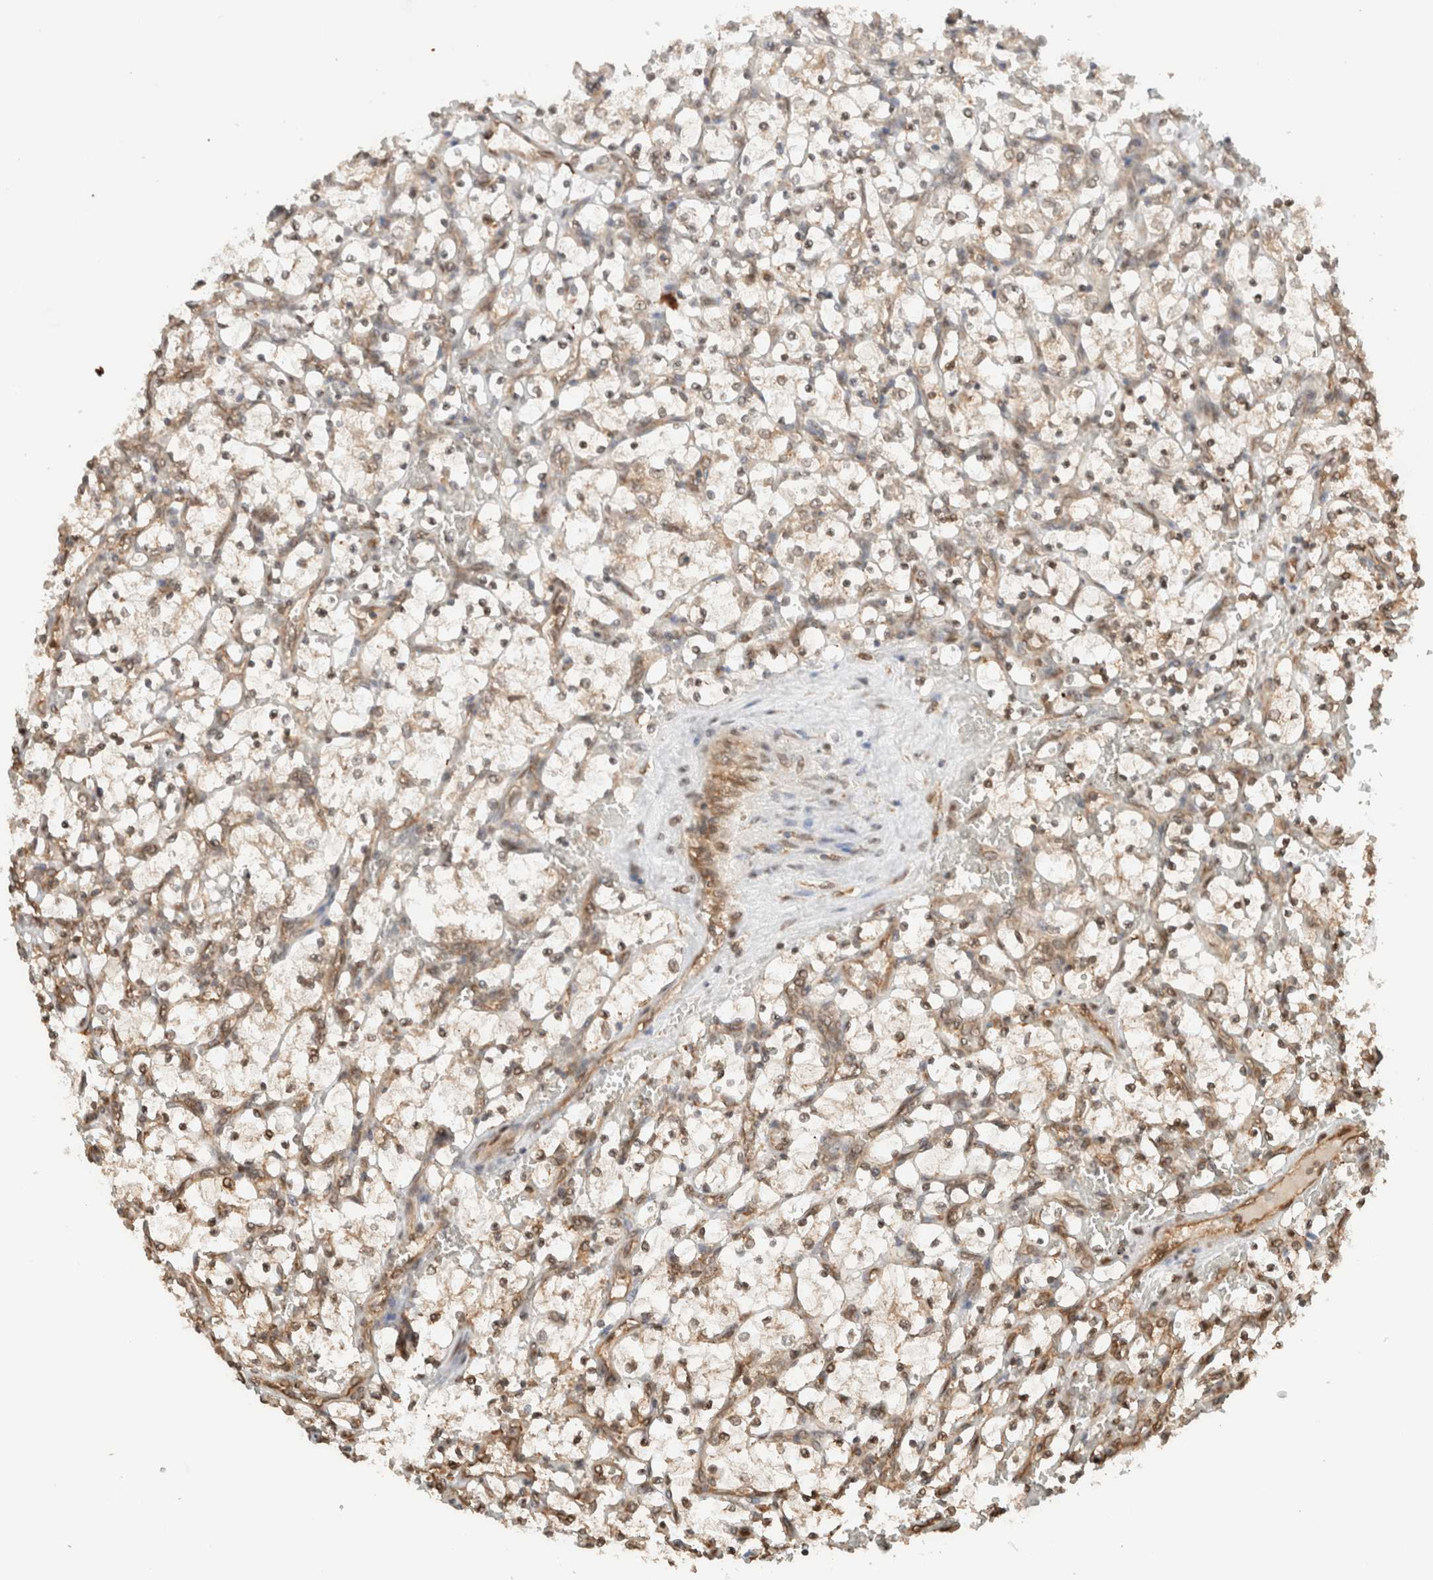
{"staining": {"intensity": "weak", "quantity": ">75%", "location": "cytoplasmic/membranous"}, "tissue": "renal cancer", "cell_type": "Tumor cells", "image_type": "cancer", "snomed": [{"axis": "morphology", "description": "Adenocarcinoma, NOS"}, {"axis": "topography", "description": "Kidney"}], "caption": "A brown stain shows weak cytoplasmic/membranous expression of a protein in renal cancer tumor cells. (DAB (3,3'-diaminobenzidine) IHC with brightfield microscopy, high magnification).", "gene": "ARFGEF2", "patient": {"sex": "female", "age": 69}}